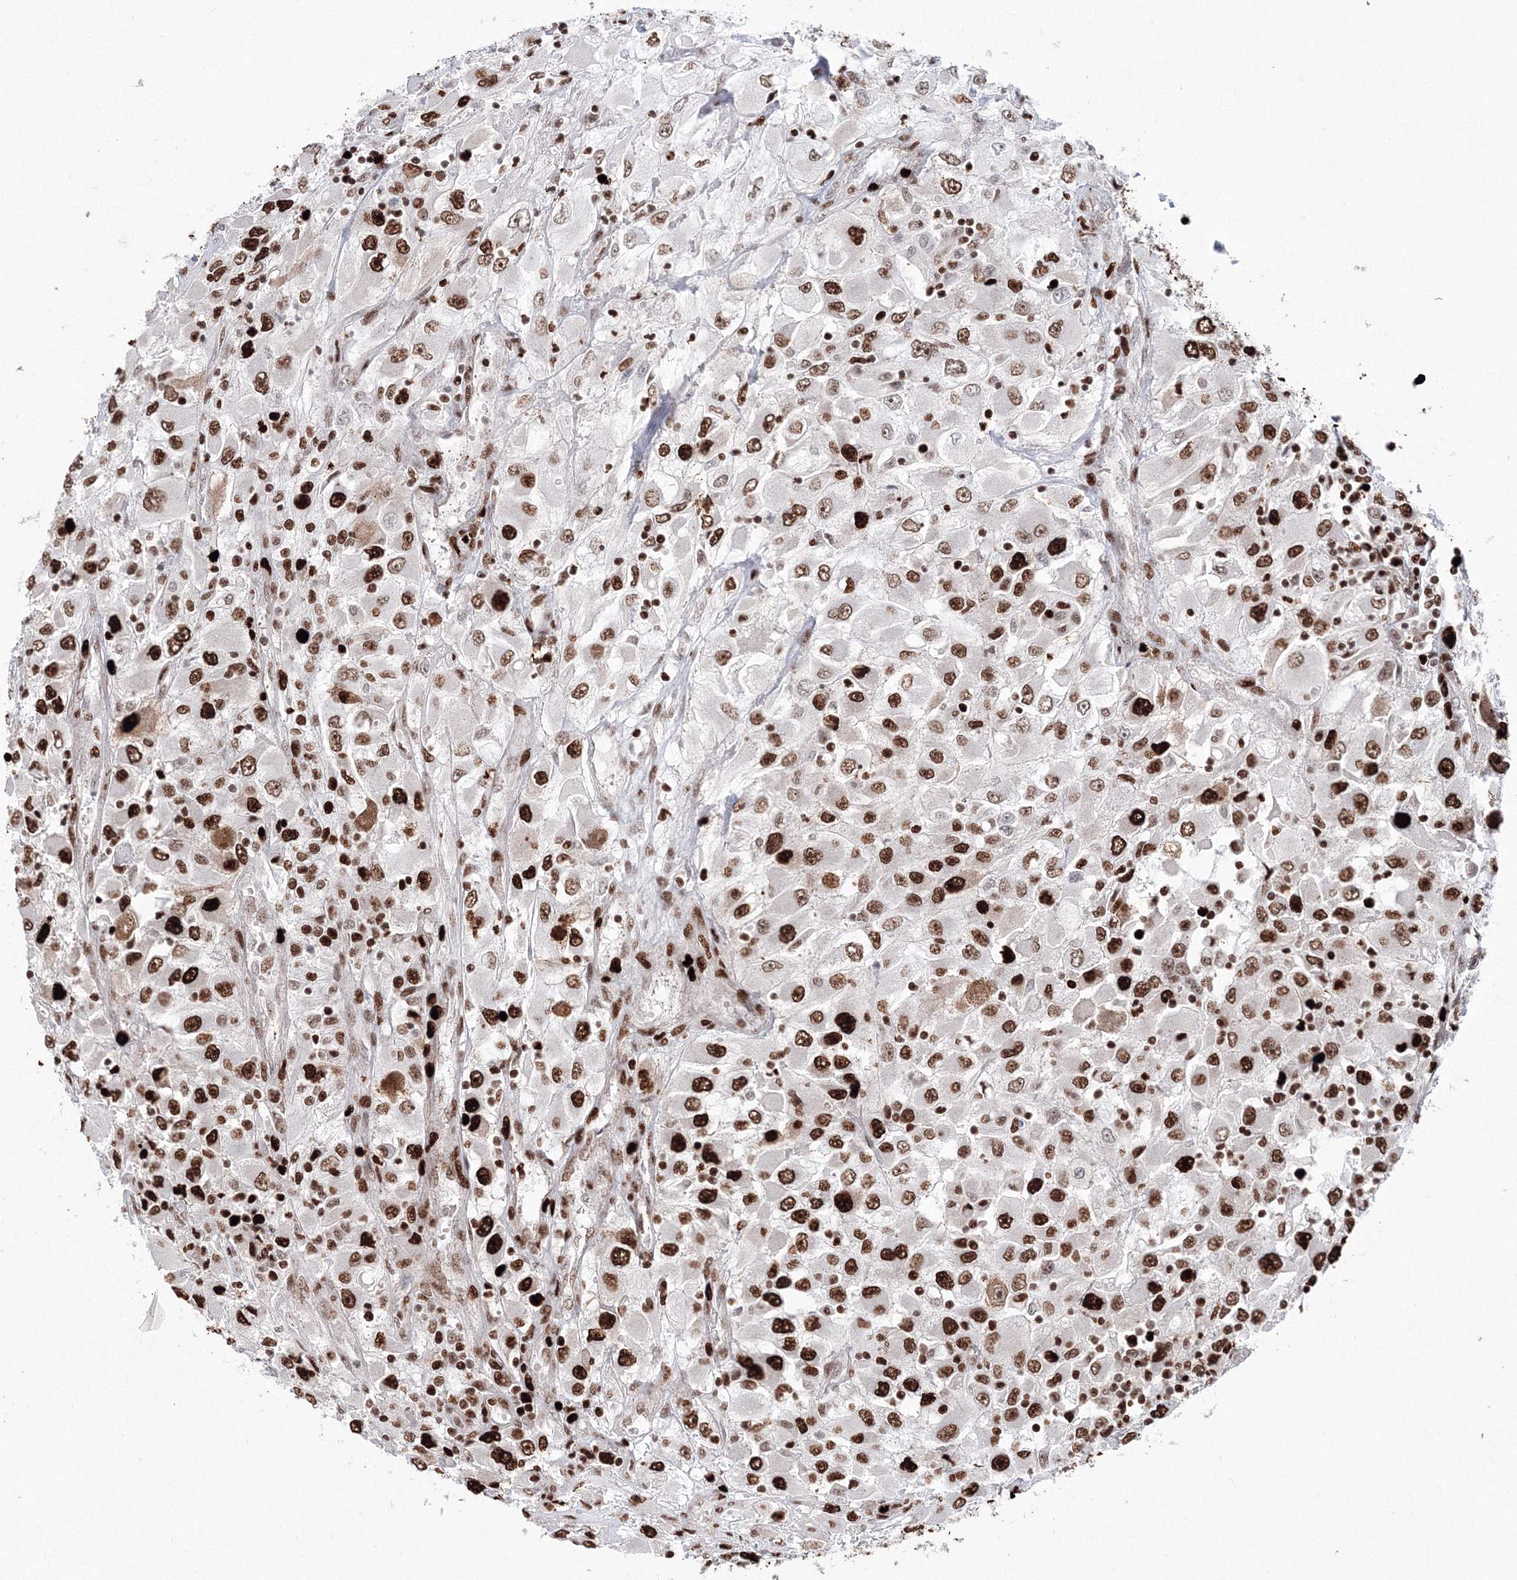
{"staining": {"intensity": "strong", "quantity": ">75%", "location": "nuclear"}, "tissue": "renal cancer", "cell_type": "Tumor cells", "image_type": "cancer", "snomed": [{"axis": "morphology", "description": "Adenocarcinoma, NOS"}, {"axis": "topography", "description": "Kidney"}], "caption": "Immunohistochemical staining of renal adenocarcinoma reveals high levels of strong nuclear protein positivity in approximately >75% of tumor cells. (Brightfield microscopy of DAB IHC at high magnification).", "gene": "LIG1", "patient": {"sex": "female", "age": 52}}